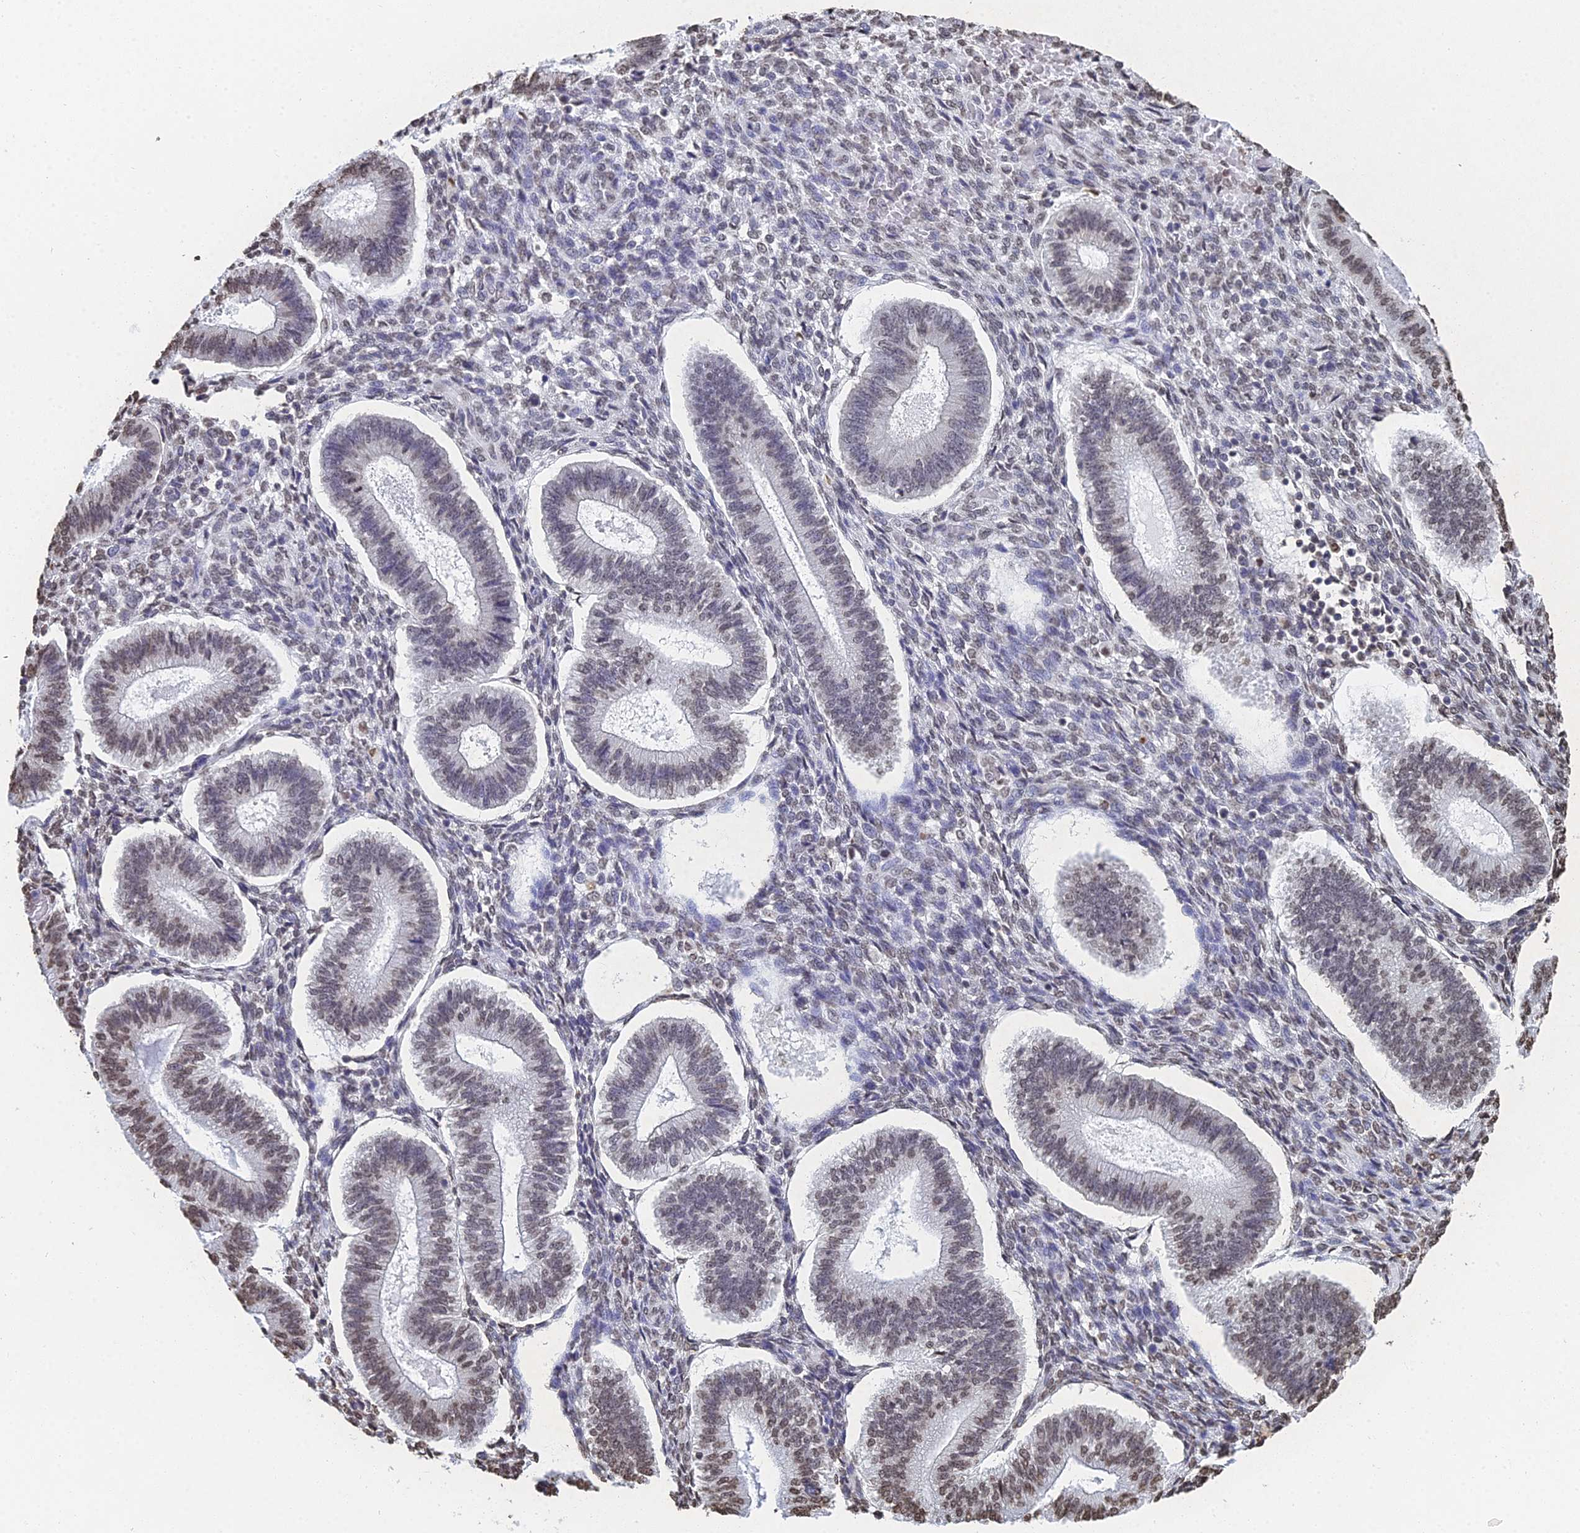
{"staining": {"intensity": "weak", "quantity": "<25%", "location": "nuclear"}, "tissue": "endometrium", "cell_type": "Cells in endometrial stroma", "image_type": "normal", "snomed": [{"axis": "morphology", "description": "Normal tissue, NOS"}, {"axis": "topography", "description": "Endometrium"}], "caption": "IHC photomicrograph of unremarkable human endometrium stained for a protein (brown), which displays no expression in cells in endometrial stroma.", "gene": "GBP3", "patient": {"sex": "female", "age": 25}}